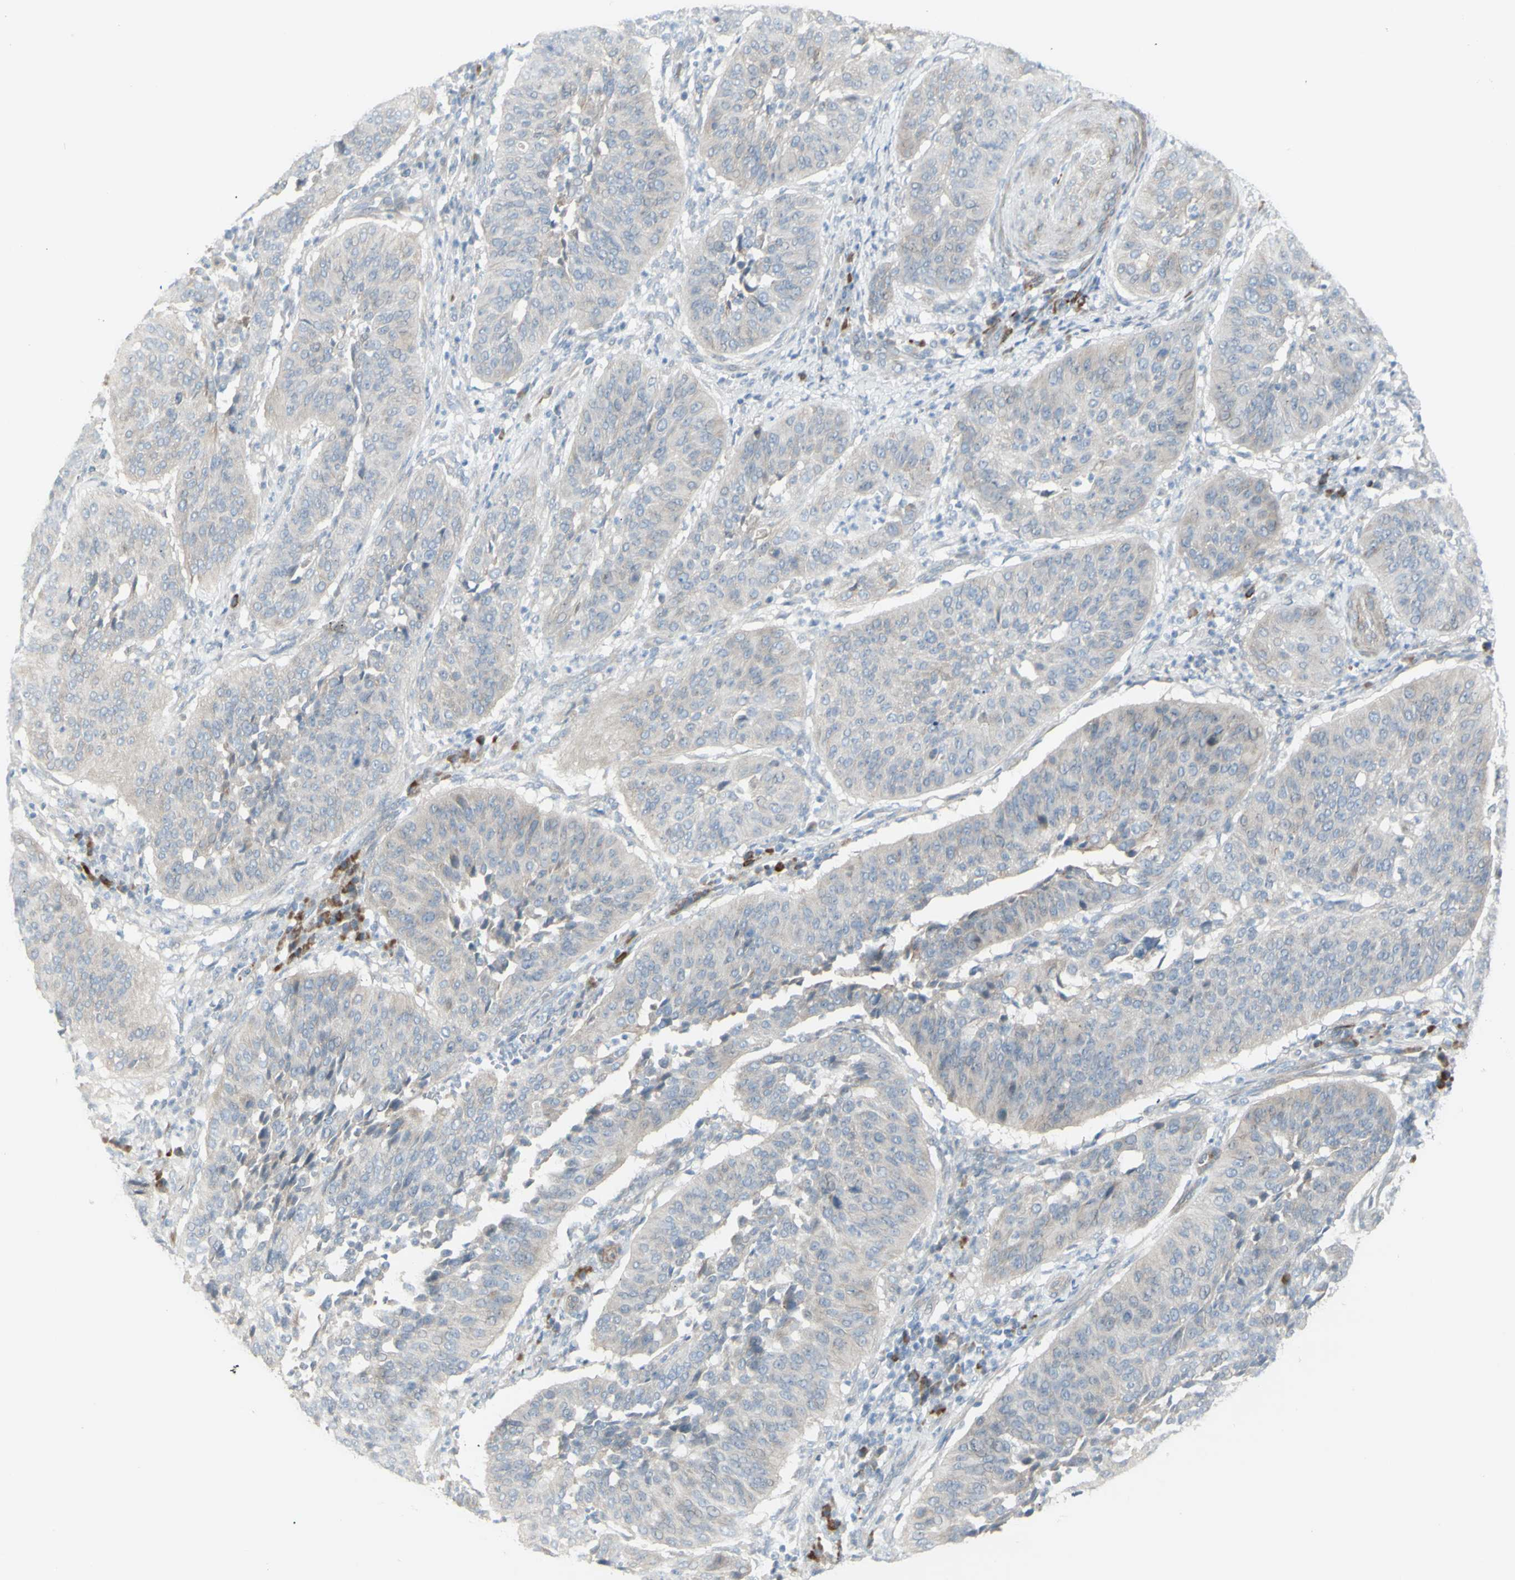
{"staining": {"intensity": "negative", "quantity": "none", "location": "none"}, "tissue": "cervical cancer", "cell_type": "Tumor cells", "image_type": "cancer", "snomed": [{"axis": "morphology", "description": "Normal tissue, NOS"}, {"axis": "morphology", "description": "Squamous cell carcinoma, NOS"}, {"axis": "topography", "description": "Cervix"}], "caption": "This histopathology image is of squamous cell carcinoma (cervical) stained with immunohistochemistry (IHC) to label a protein in brown with the nuclei are counter-stained blue. There is no expression in tumor cells.", "gene": "NDST4", "patient": {"sex": "female", "age": 39}}